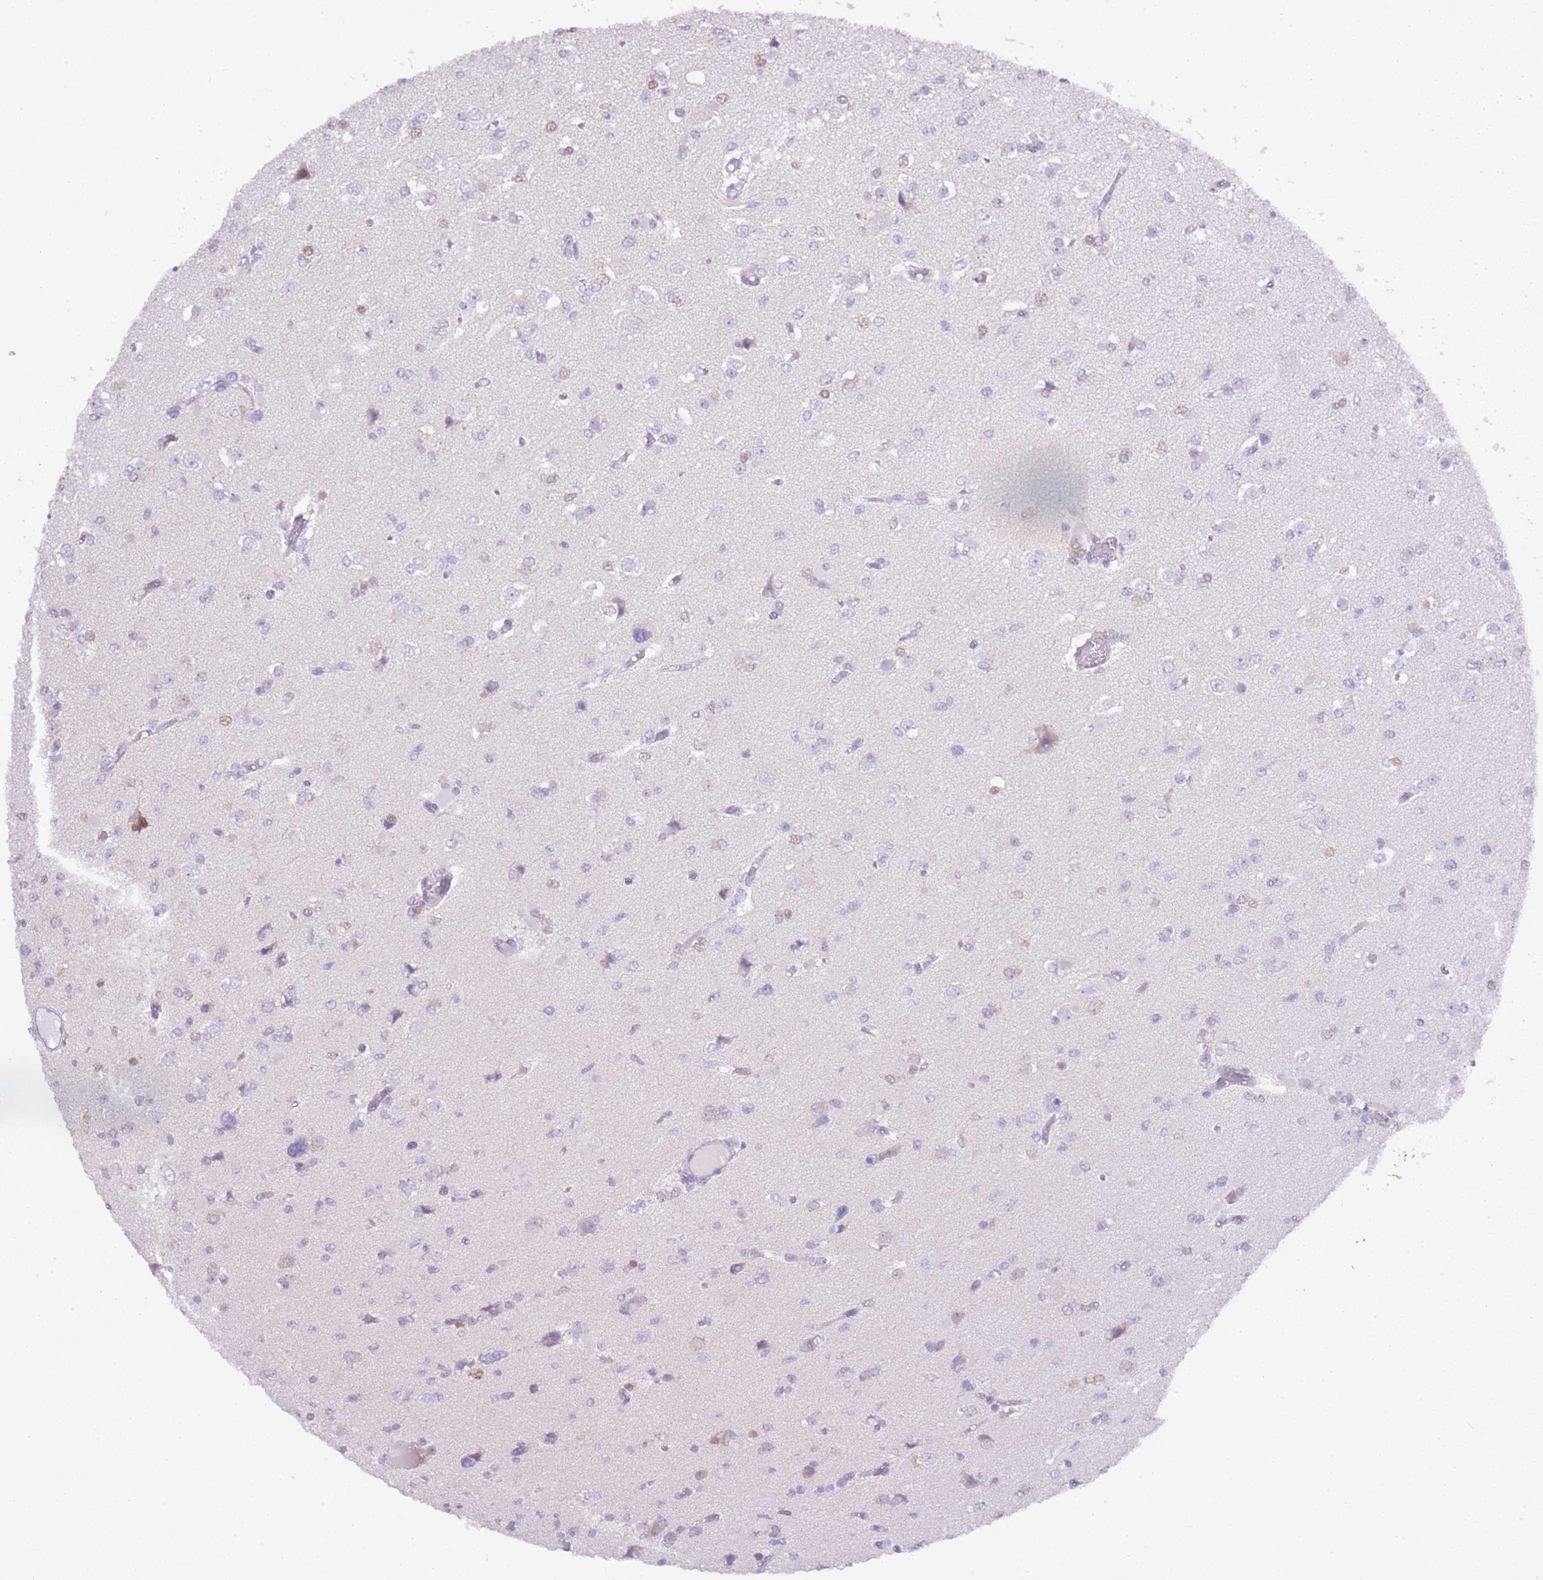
{"staining": {"intensity": "negative", "quantity": "none", "location": "none"}, "tissue": "glioma", "cell_type": "Tumor cells", "image_type": "cancer", "snomed": [{"axis": "morphology", "description": "Glioma, malignant, Low grade"}, {"axis": "topography", "description": "Brain"}], "caption": "This is an immunohistochemistry (IHC) photomicrograph of glioma. There is no staining in tumor cells.", "gene": "SEPHS2", "patient": {"sex": "female", "age": 22}}